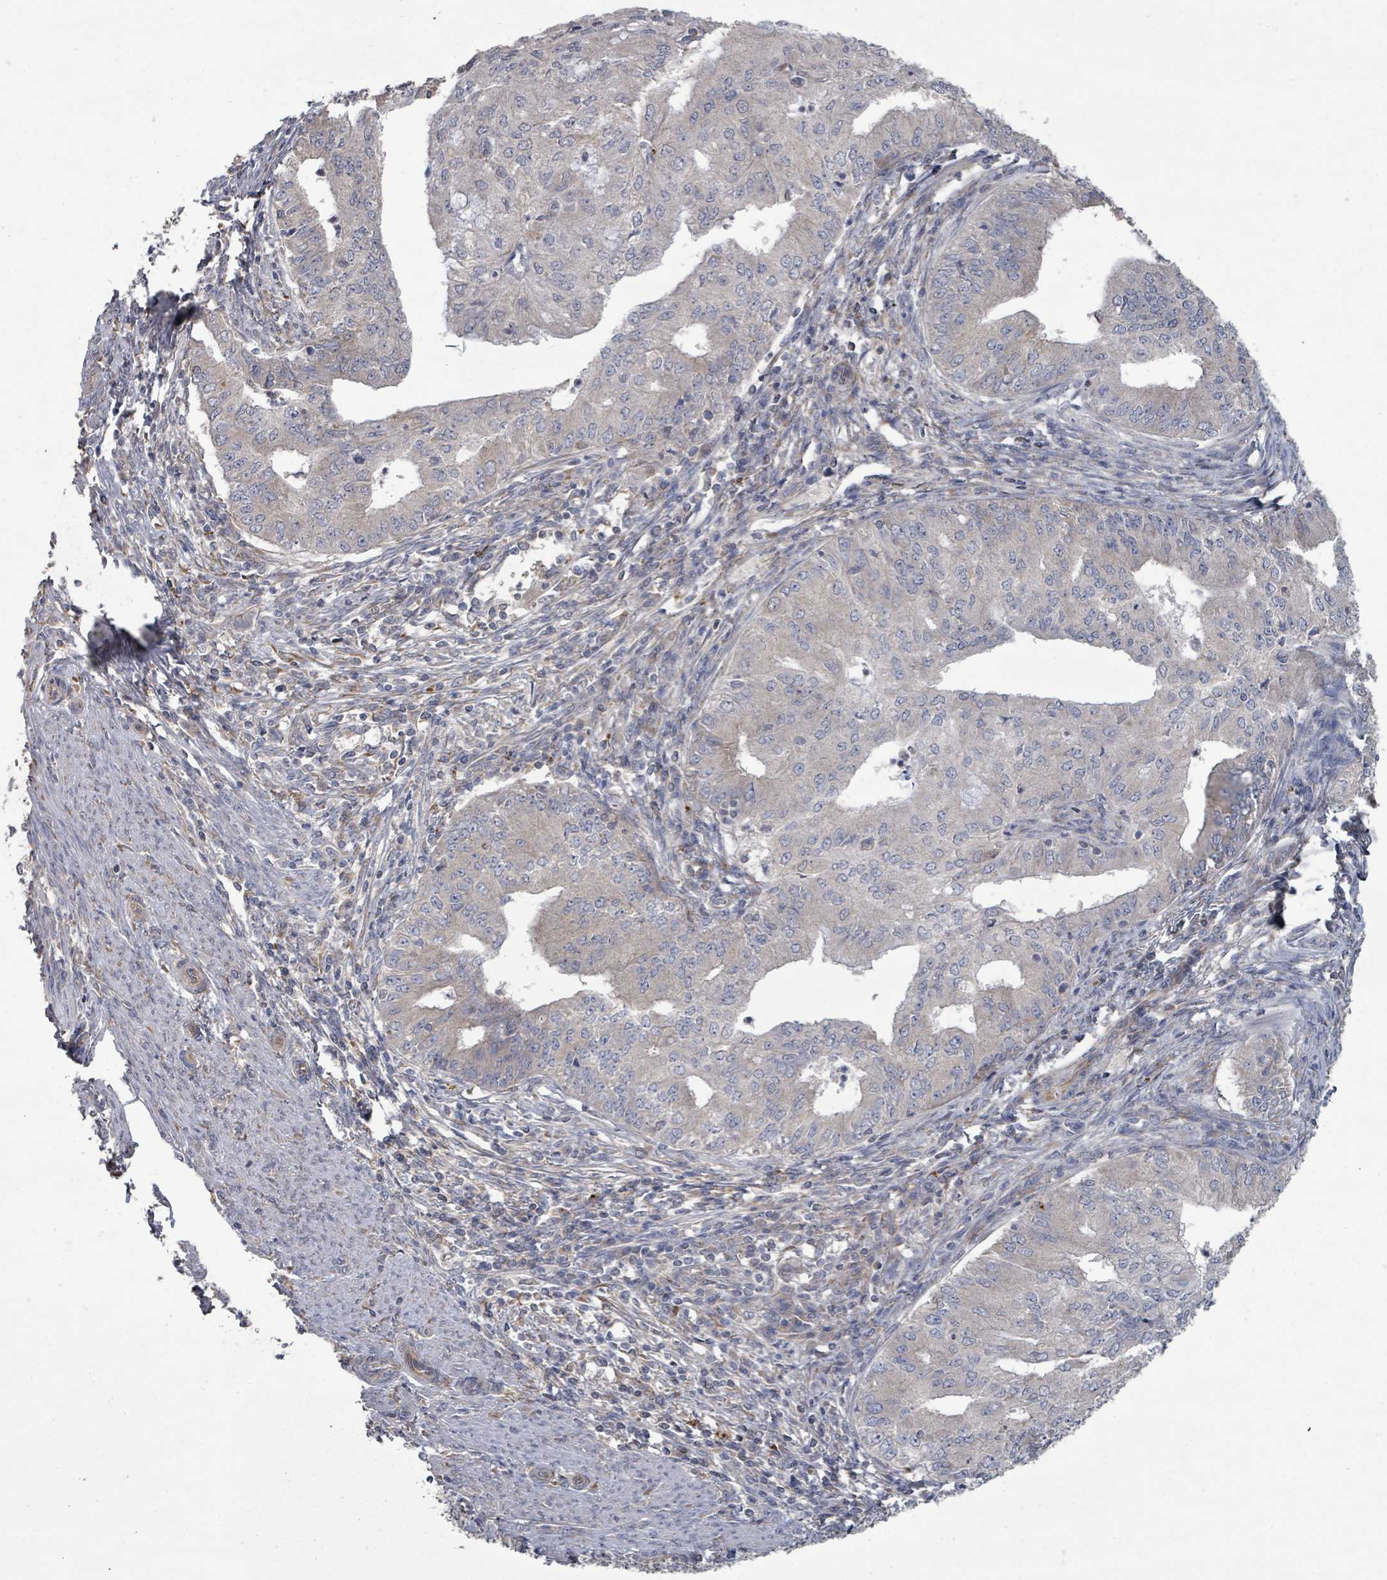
{"staining": {"intensity": "negative", "quantity": "none", "location": "none"}, "tissue": "endometrial cancer", "cell_type": "Tumor cells", "image_type": "cancer", "snomed": [{"axis": "morphology", "description": "Adenocarcinoma, NOS"}, {"axis": "topography", "description": "Endometrium"}], "caption": "Immunohistochemistry micrograph of neoplastic tissue: human endometrial adenocarcinoma stained with DAB (3,3'-diaminobenzidine) reveals no significant protein positivity in tumor cells.", "gene": "SLC9A7", "patient": {"sex": "female", "age": 50}}